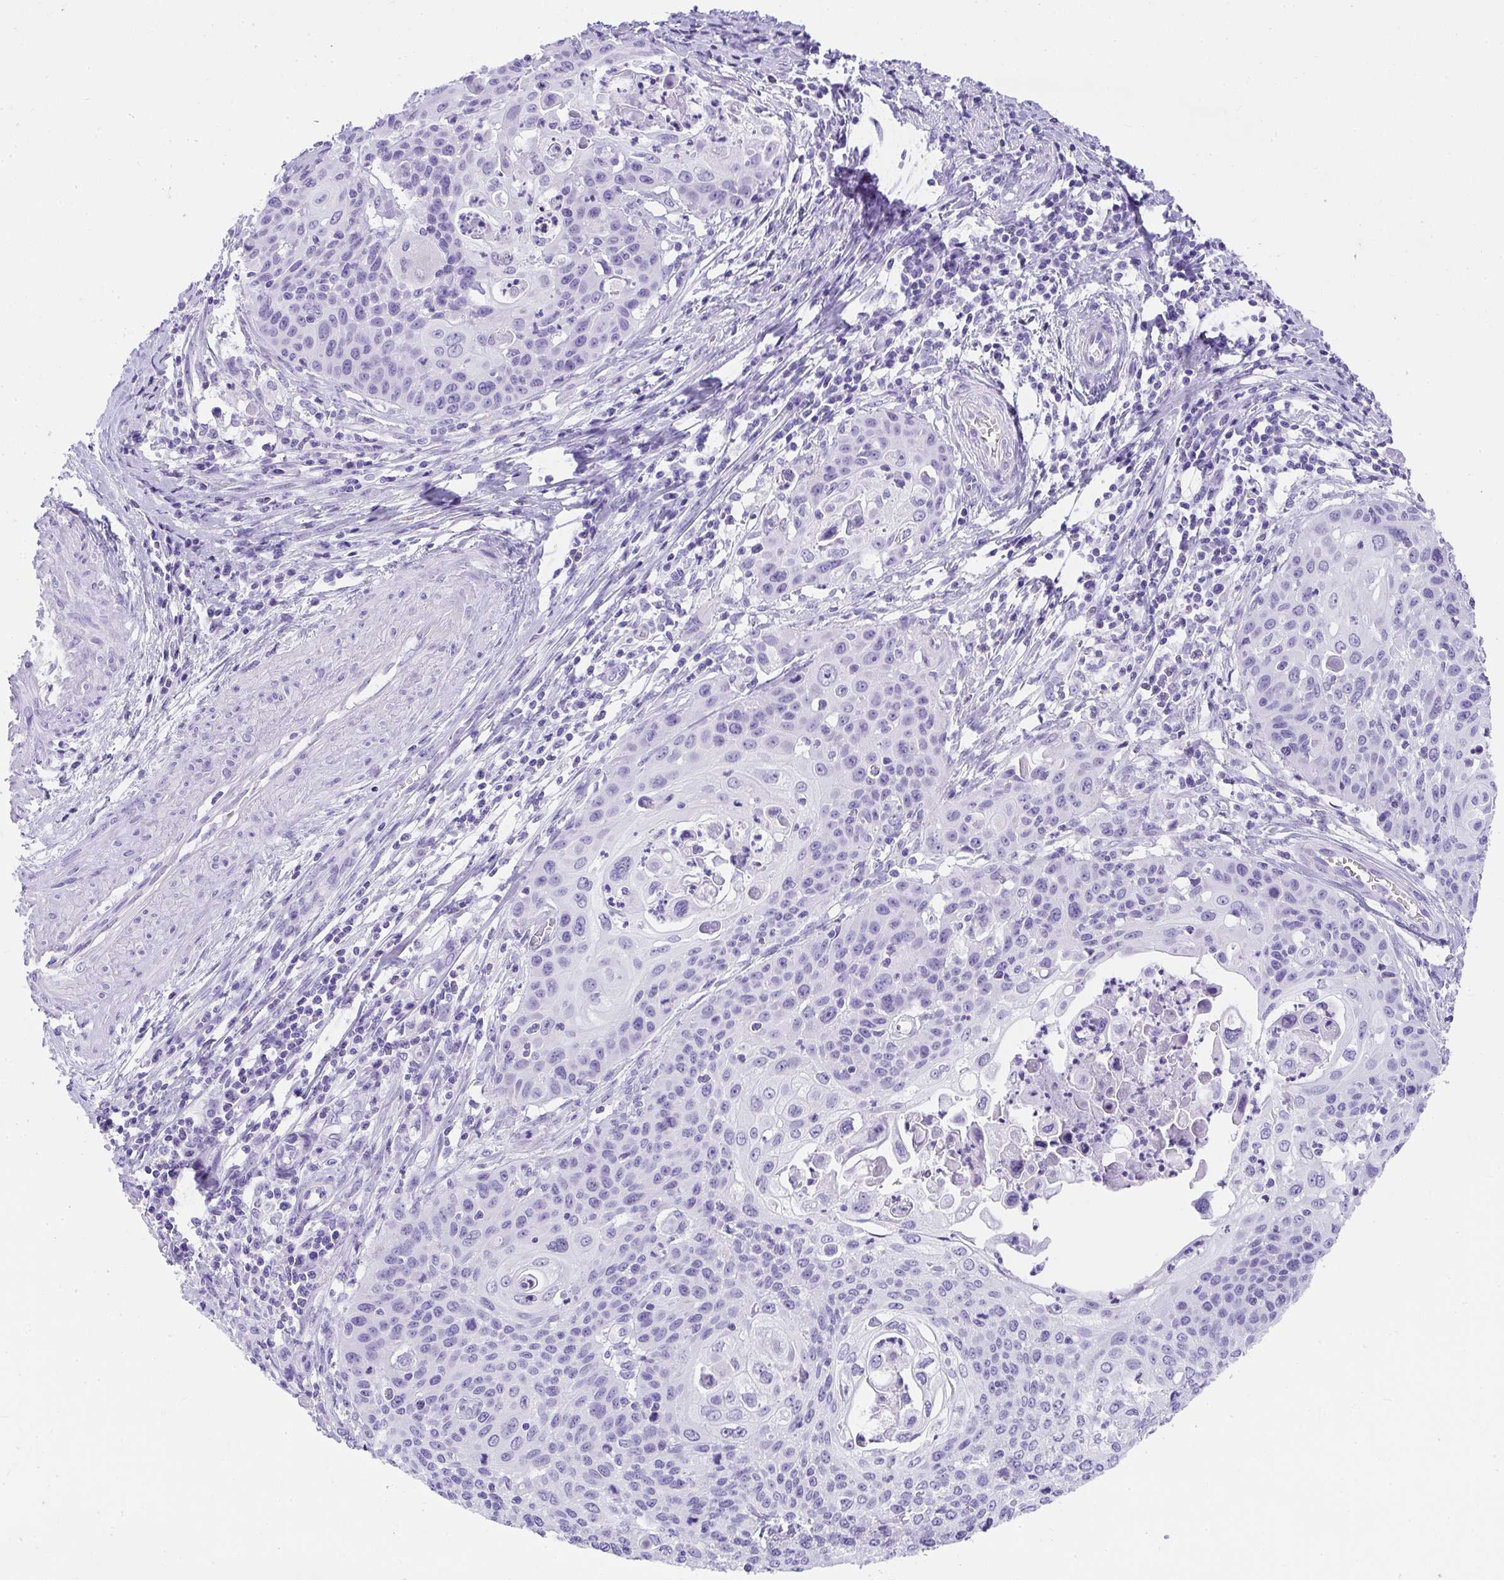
{"staining": {"intensity": "negative", "quantity": "none", "location": "none"}, "tissue": "cervical cancer", "cell_type": "Tumor cells", "image_type": "cancer", "snomed": [{"axis": "morphology", "description": "Squamous cell carcinoma, NOS"}, {"axis": "topography", "description": "Cervix"}], "caption": "A high-resolution image shows IHC staining of cervical cancer (squamous cell carcinoma), which shows no significant positivity in tumor cells. Brightfield microscopy of immunohistochemistry (IHC) stained with DAB (3,3'-diaminobenzidine) (brown) and hematoxylin (blue), captured at high magnification.", "gene": "AVIL", "patient": {"sex": "female", "age": 65}}